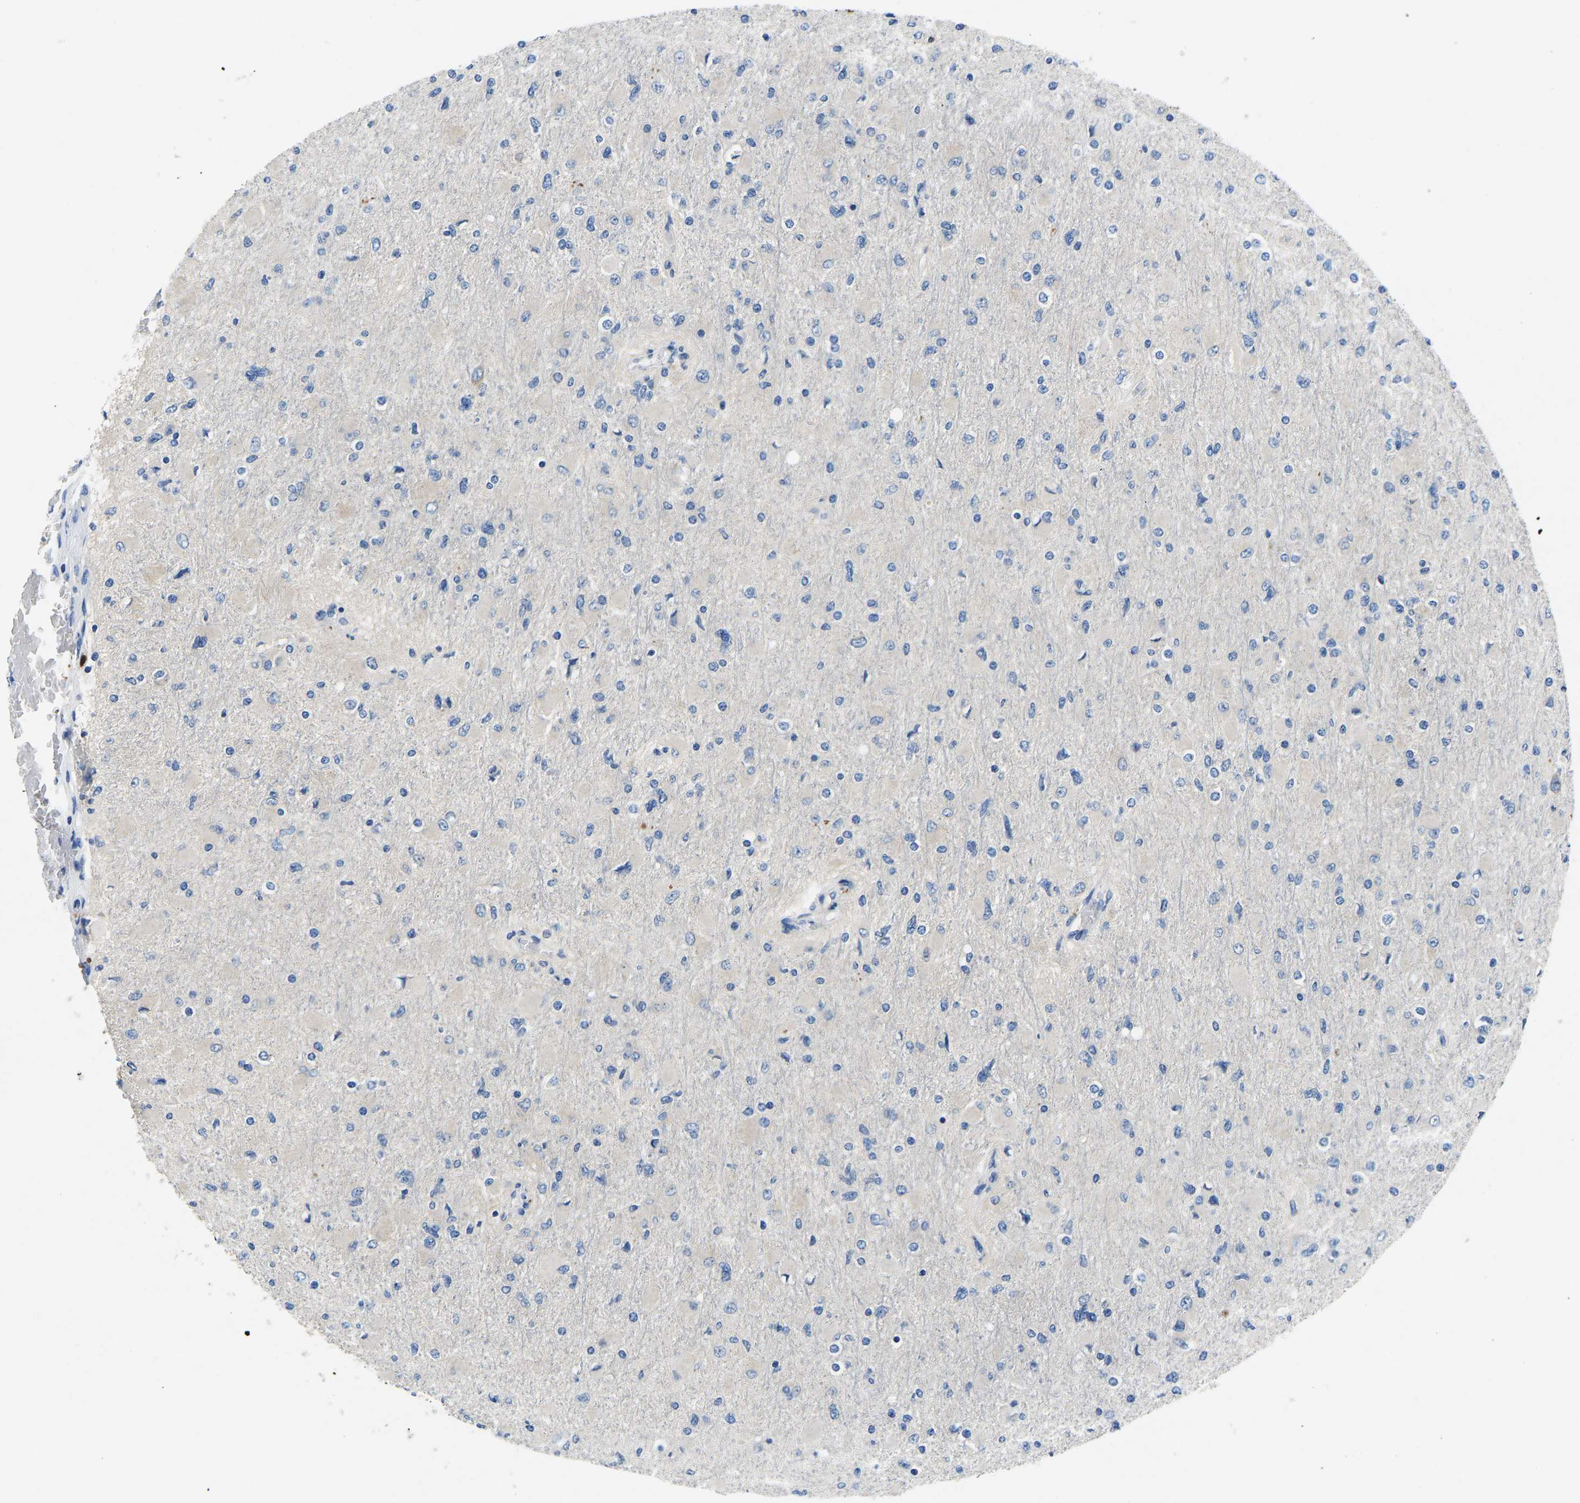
{"staining": {"intensity": "negative", "quantity": "none", "location": "none"}, "tissue": "glioma", "cell_type": "Tumor cells", "image_type": "cancer", "snomed": [{"axis": "morphology", "description": "Glioma, malignant, High grade"}, {"axis": "topography", "description": "Cerebral cortex"}], "caption": "Immunohistochemical staining of human glioma reveals no significant positivity in tumor cells.", "gene": "TOR1B", "patient": {"sex": "female", "age": 36}}